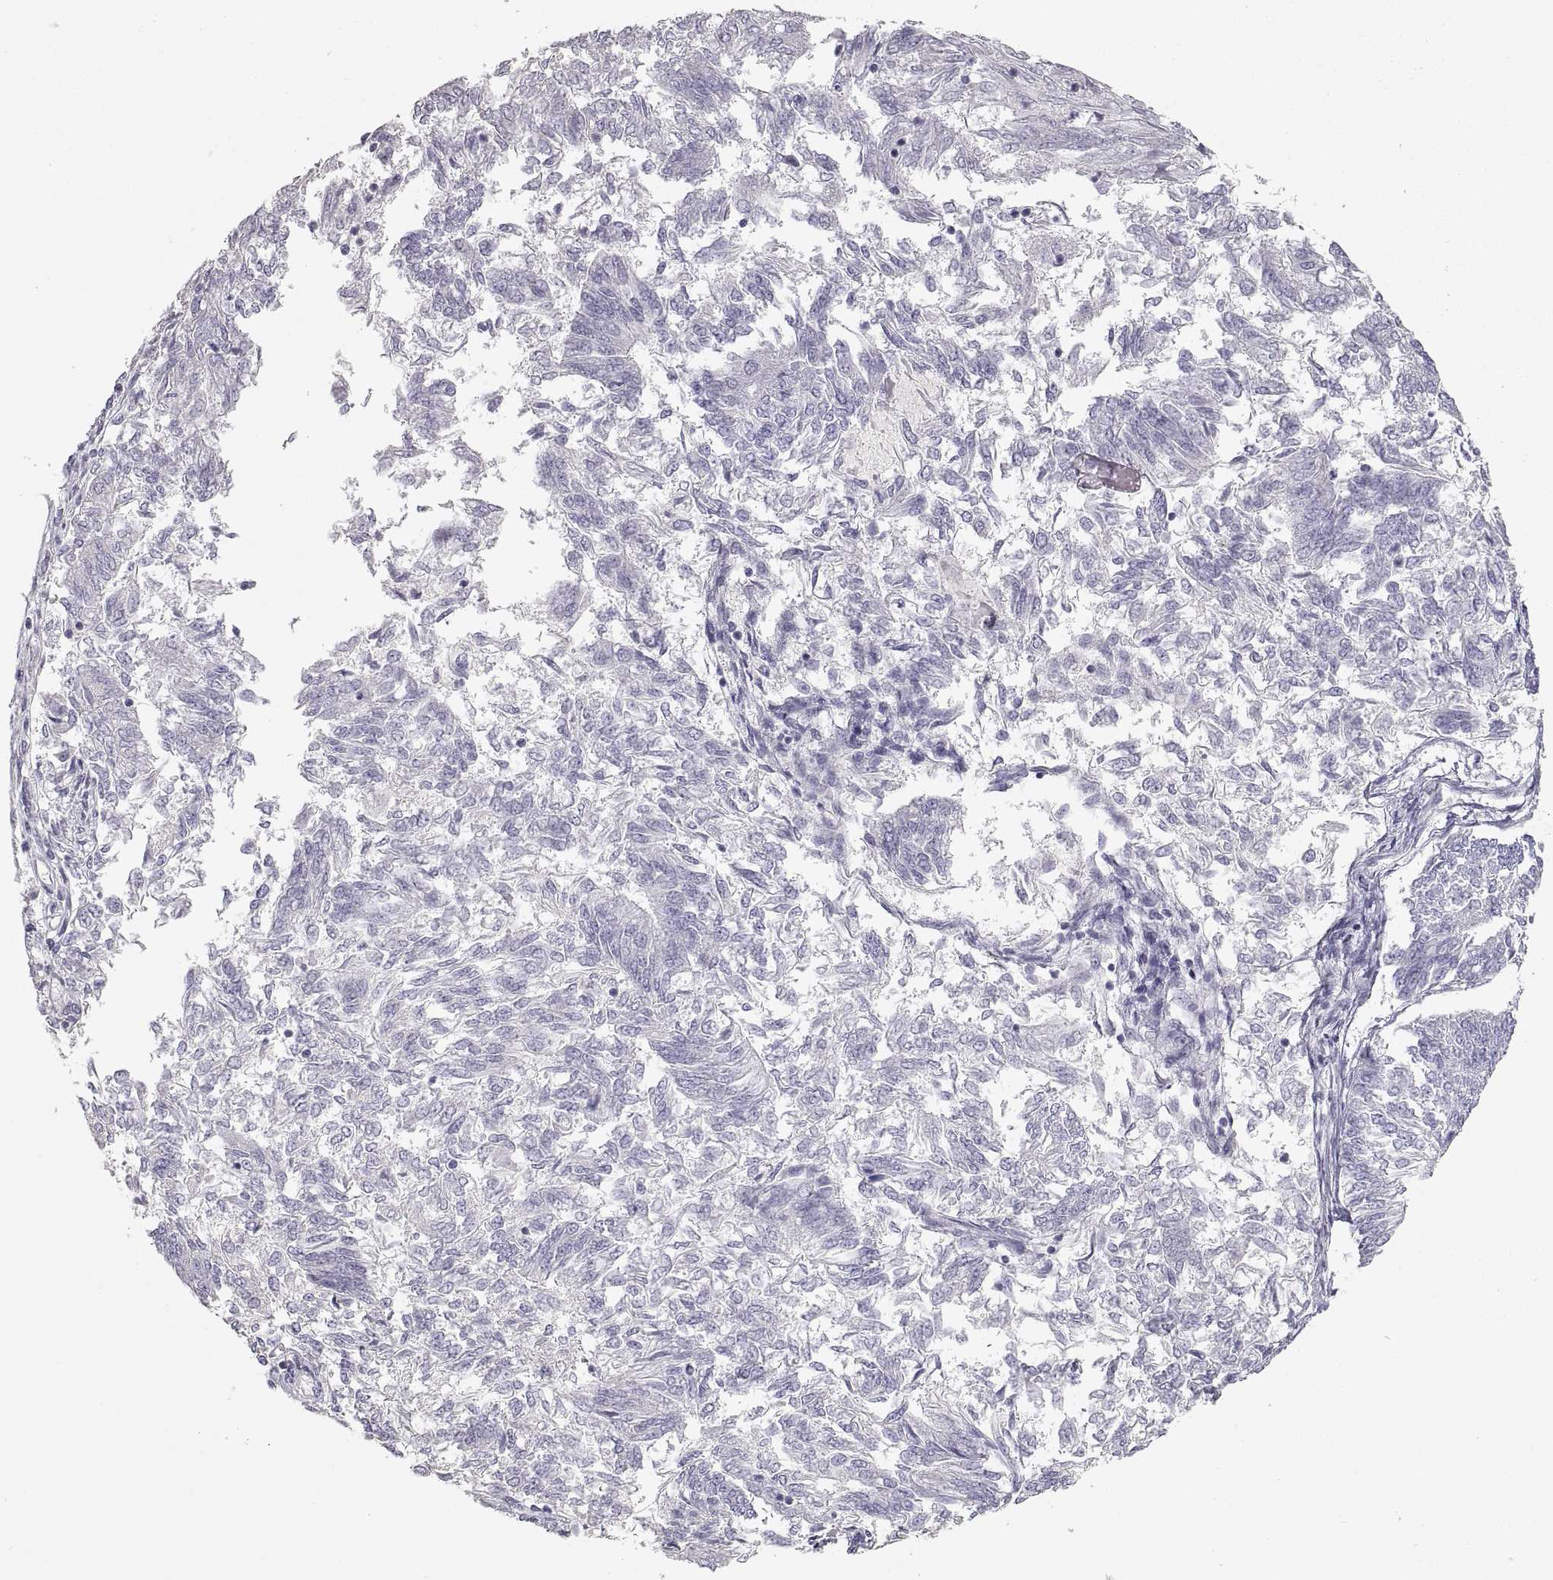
{"staining": {"intensity": "negative", "quantity": "none", "location": "none"}, "tissue": "endometrial cancer", "cell_type": "Tumor cells", "image_type": "cancer", "snomed": [{"axis": "morphology", "description": "Adenocarcinoma, NOS"}, {"axis": "topography", "description": "Endometrium"}], "caption": "This is a image of IHC staining of endometrial adenocarcinoma, which shows no staining in tumor cells.", "gene": "ZP3", "patient": {"sex": "female", "age": 58}}